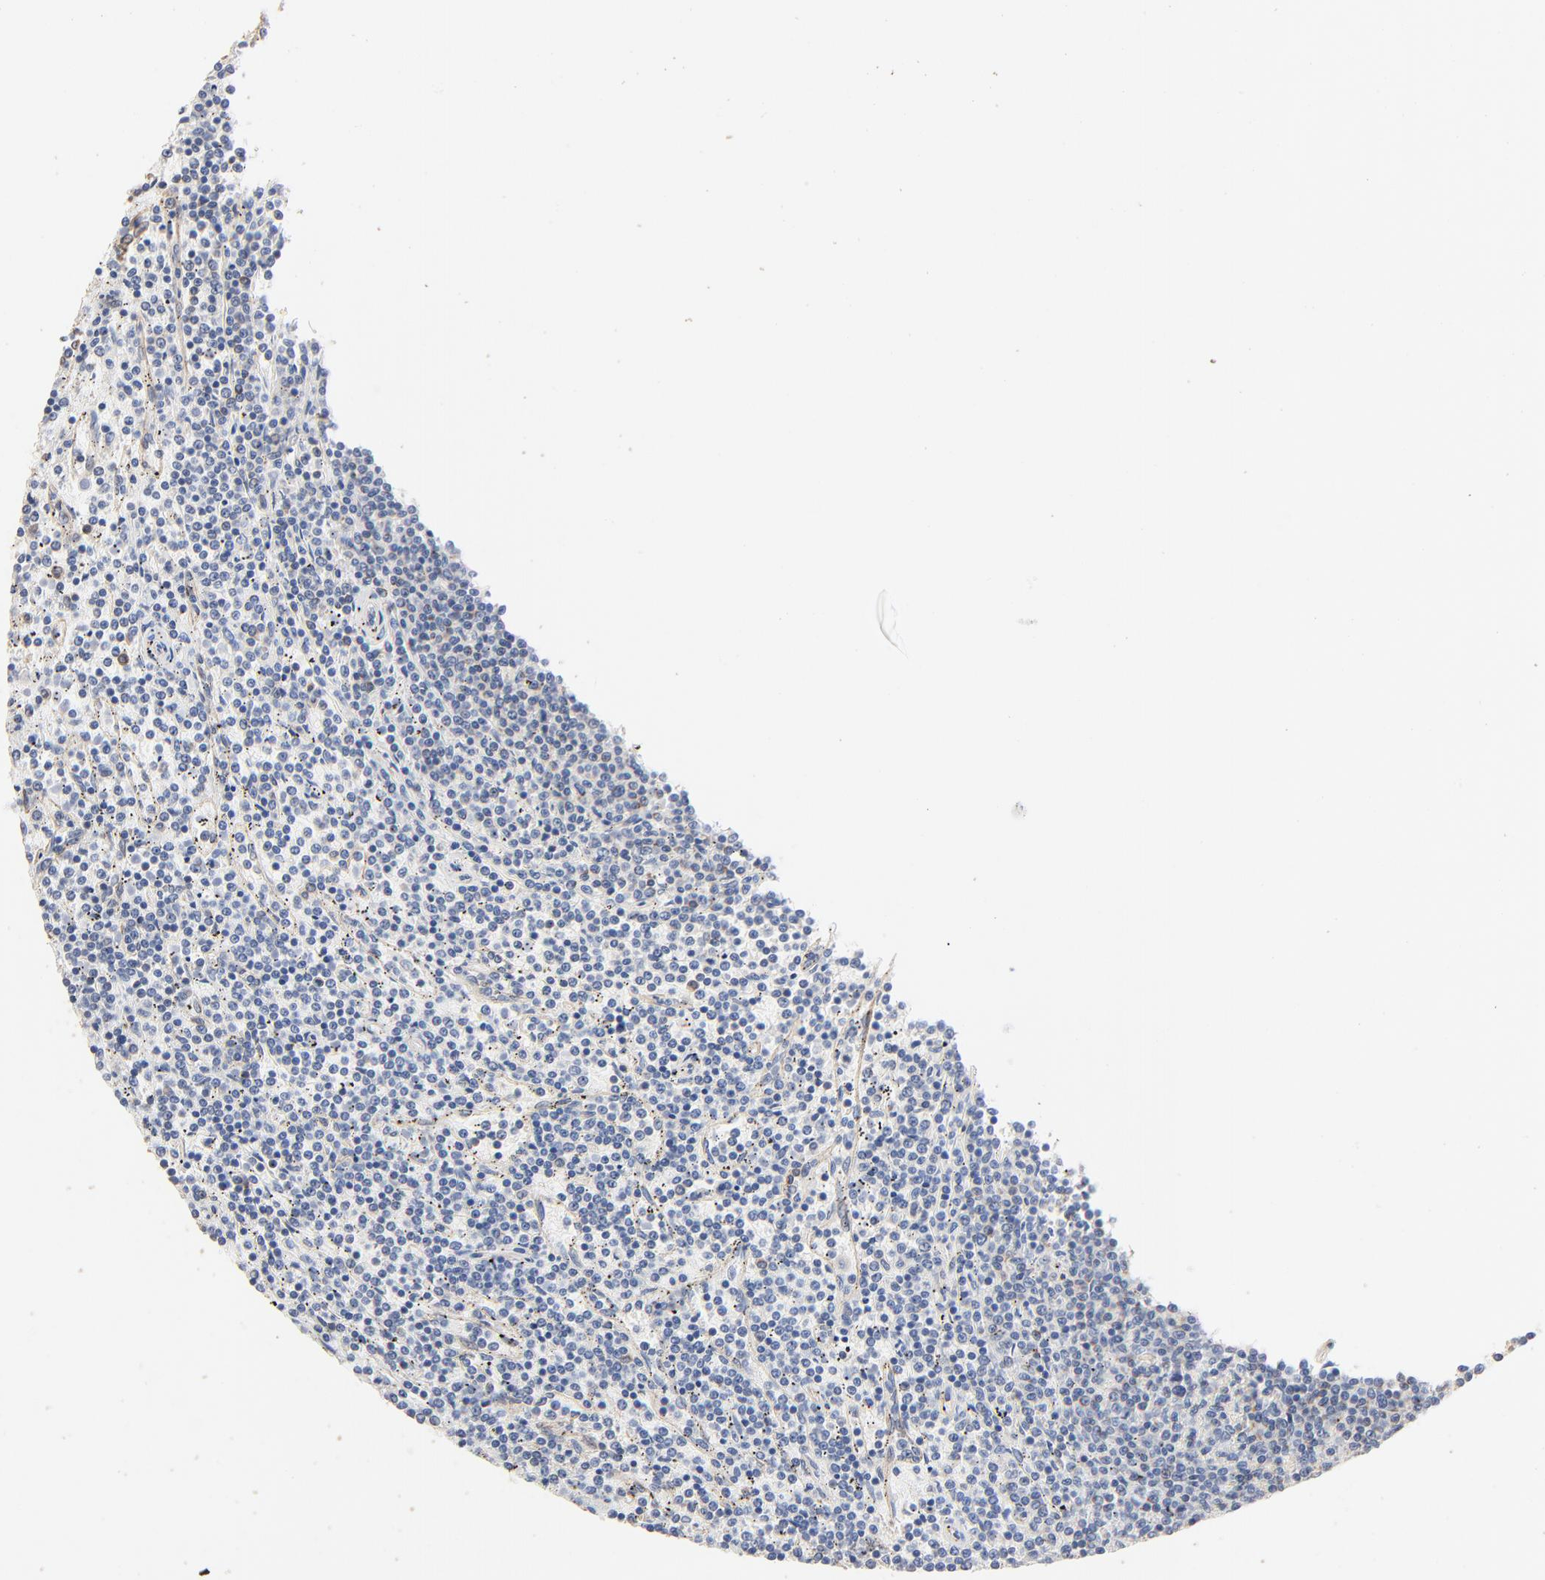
{"staining": {"intensity": "negative", "quantity": "none", "location": "none"}, "tissue": "lymphoma", "cell_type": "Tumor cells", "image_type": "cancer", "snomed": [{"axis": "morphology", "description": "Malignant lymphoma, non-Hodgkin's type, Low grade"}, {"axis": "topography", "description": "Spleen"}], "caption": "Tumor cells show no significant protein expression in lymphoma.", "gene": "ABCD4", "patient": {"sex": "female", "age": 50}}